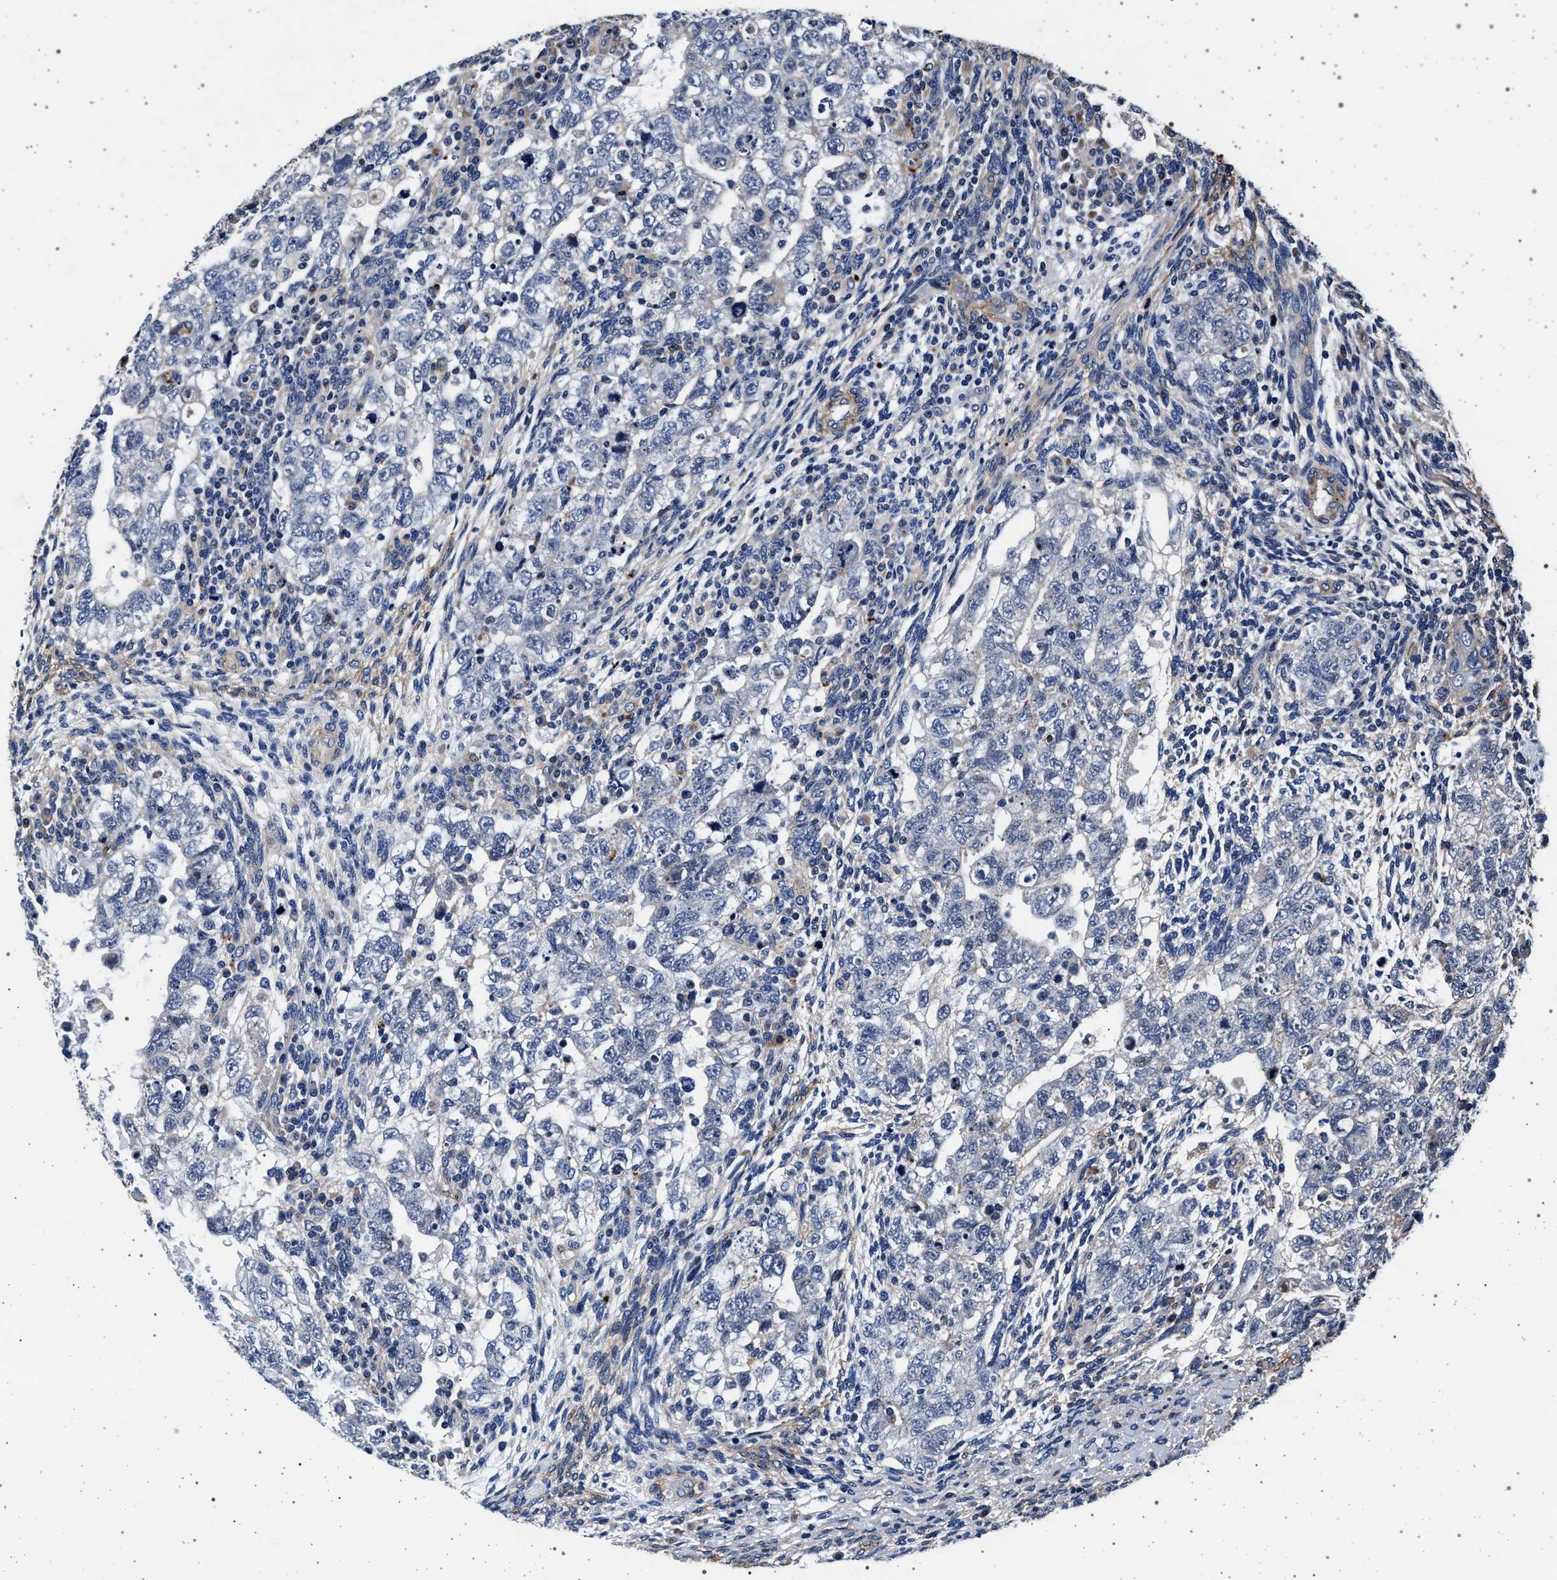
{"staining": {"intensity": "negative", "quantity": "none", "location": "none"}, "tissue": "testis cancer", "cell_type": "Tumor cells", "image_type": "cancer", "snomed": [{"axis": "morphology", "description": "Normal tissue, NOS"}, {"axis": "morphology", "description": "Carcinoma, Embryonal, NOS"}, {"axis": "topography", "description": "Testis"}], "caption": "Histopathology image shows no protein expression in tumor cells of testis embryonal carcinoma tissue.", "gene": "KCNK6", "patient": {"sex": "male", "age": 36}}